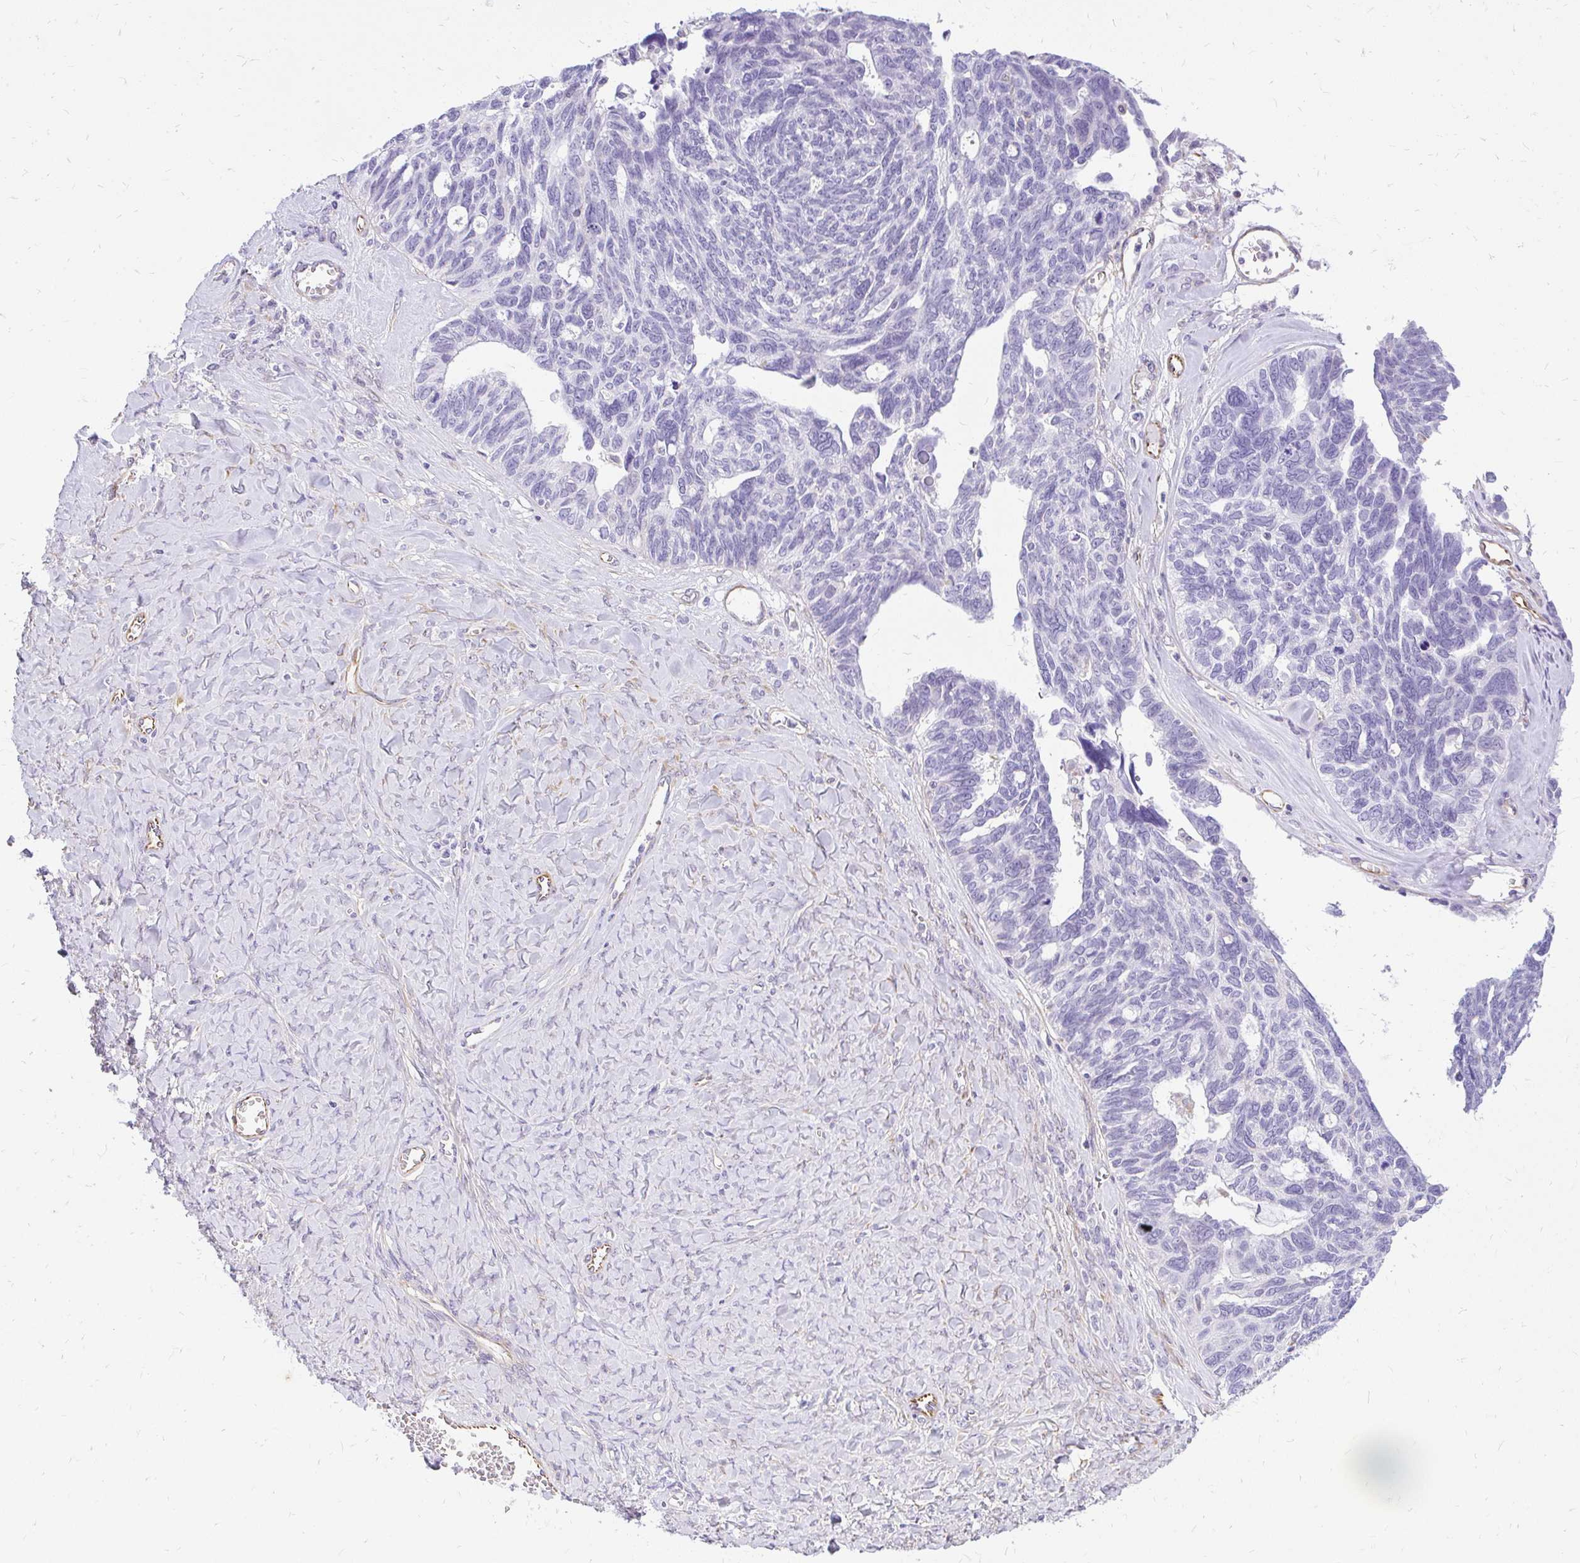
{"staining": {"intensity": "negative", "quantity": "none", "location": "none"}, "tissue": "ovarian cancer", "cell_type": "Tumor cells", "image_type": "cancer", "snomed": [{"axis": "morphology", "description": "Cystadenocarcinoma, serous, NOS"}, {"axis": "topography", "description": "Ovary"}], "caption": "DAB (3,3'-diaminobenzidine) immunohistochemical staining of ovarian cancer exhibits no significant staining in tumor cells.", "gene": "FAM83C", "patient": {"sex": "female", "age": 79}}